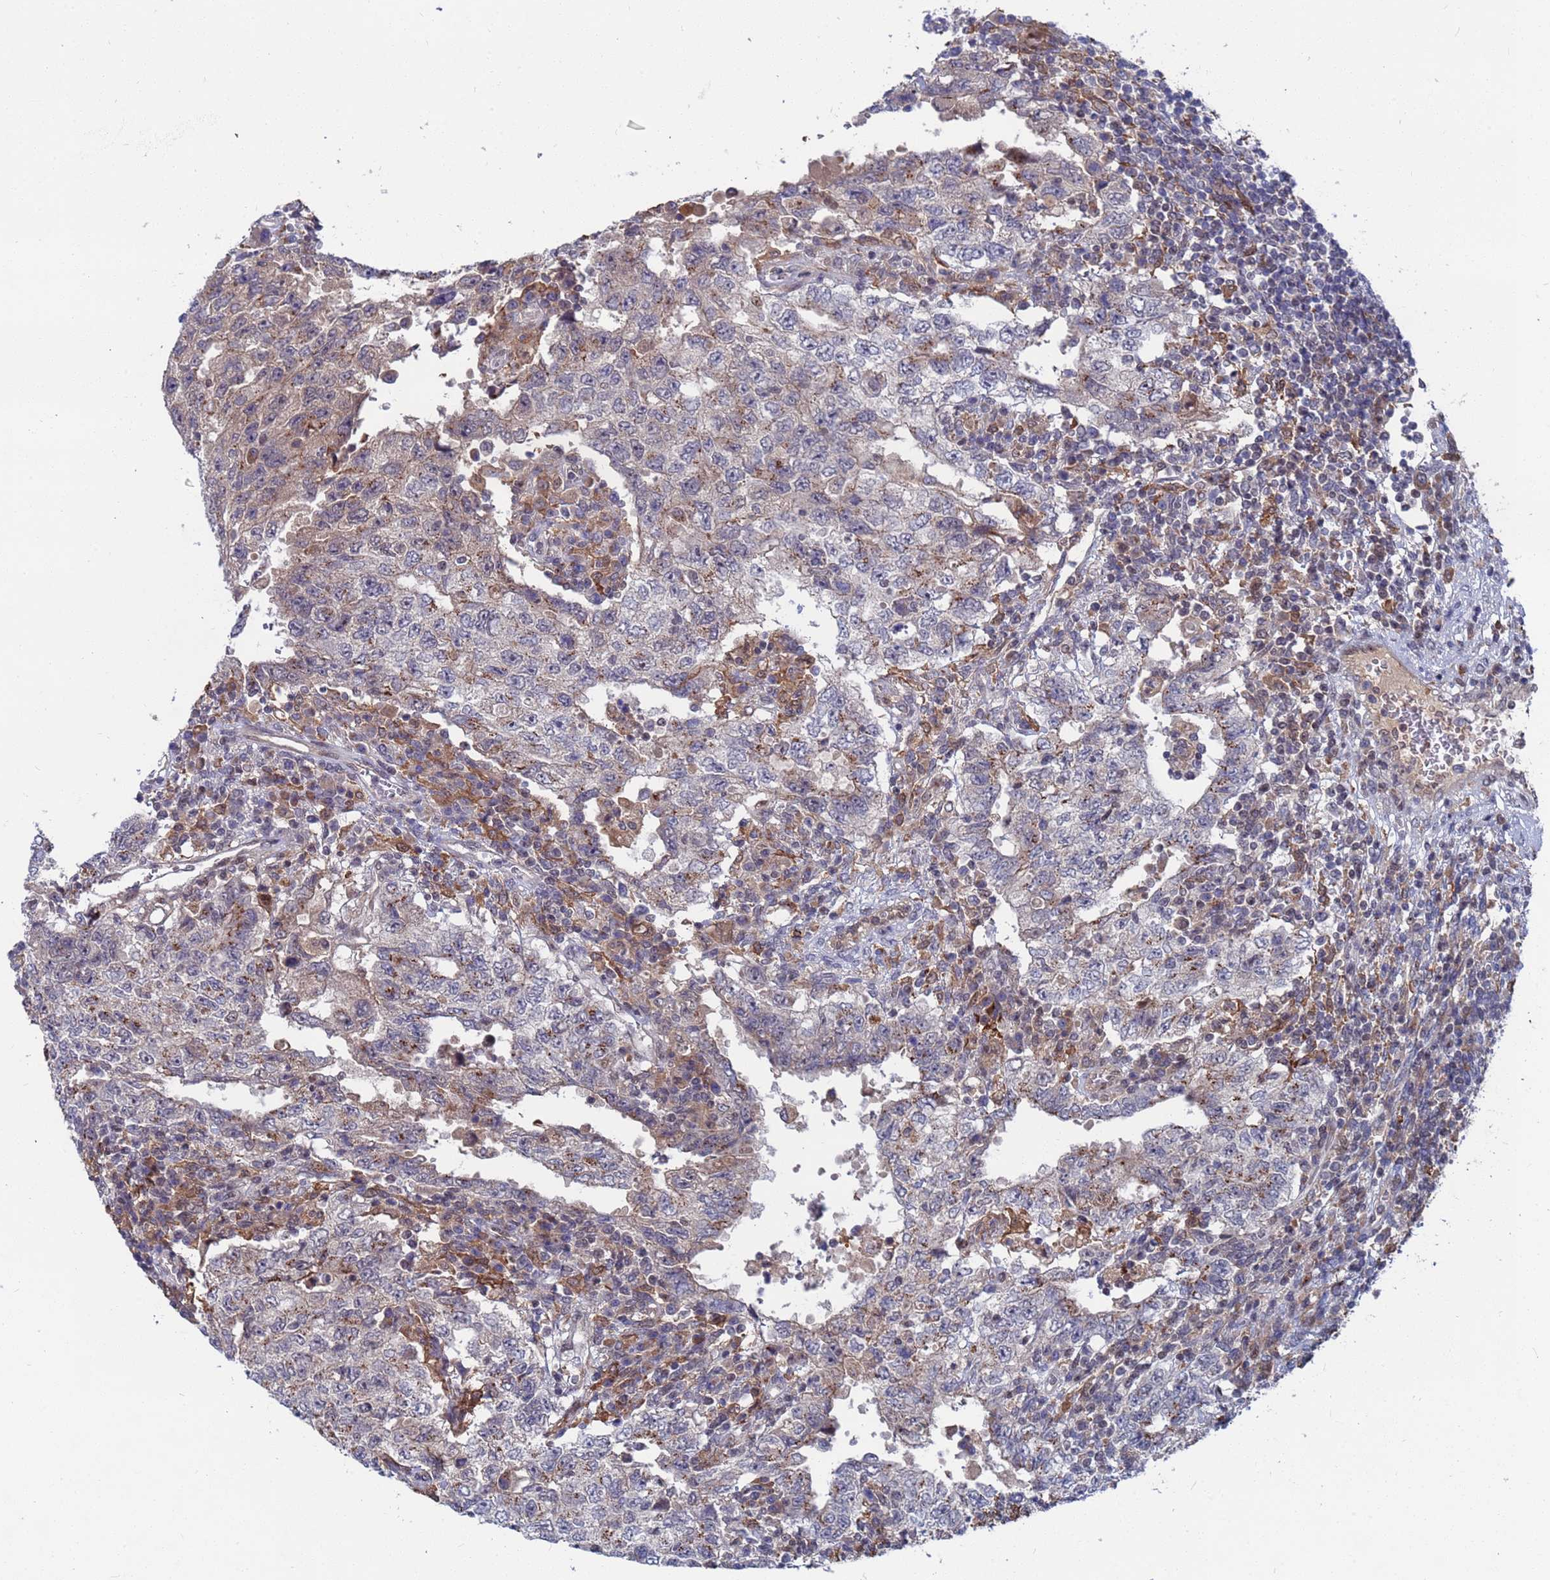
{"staining": {"intensity": "negative", "quantity": "none", "location": "none"}, "tissue": "testis cancer", "cell_type": "Tumor cells", "image_type": "cancer", "snomed": [{"axis": "morphology", "description": "Carcinoma, Embryonal, NOS"}, {"axis": "topography", "description": "Testis"}], "caption": "A high-resolution micrograph shows IHC staining of testis cancer, which demonstrates no significant positivity in tumor cells. (DAB (3,3'-diaminobenzidine) immunohistochemistry (IHC) with hematoxylin counter stain).", "gene": "TMBIM6", "patient": {"sex": "male", "age": 26}}